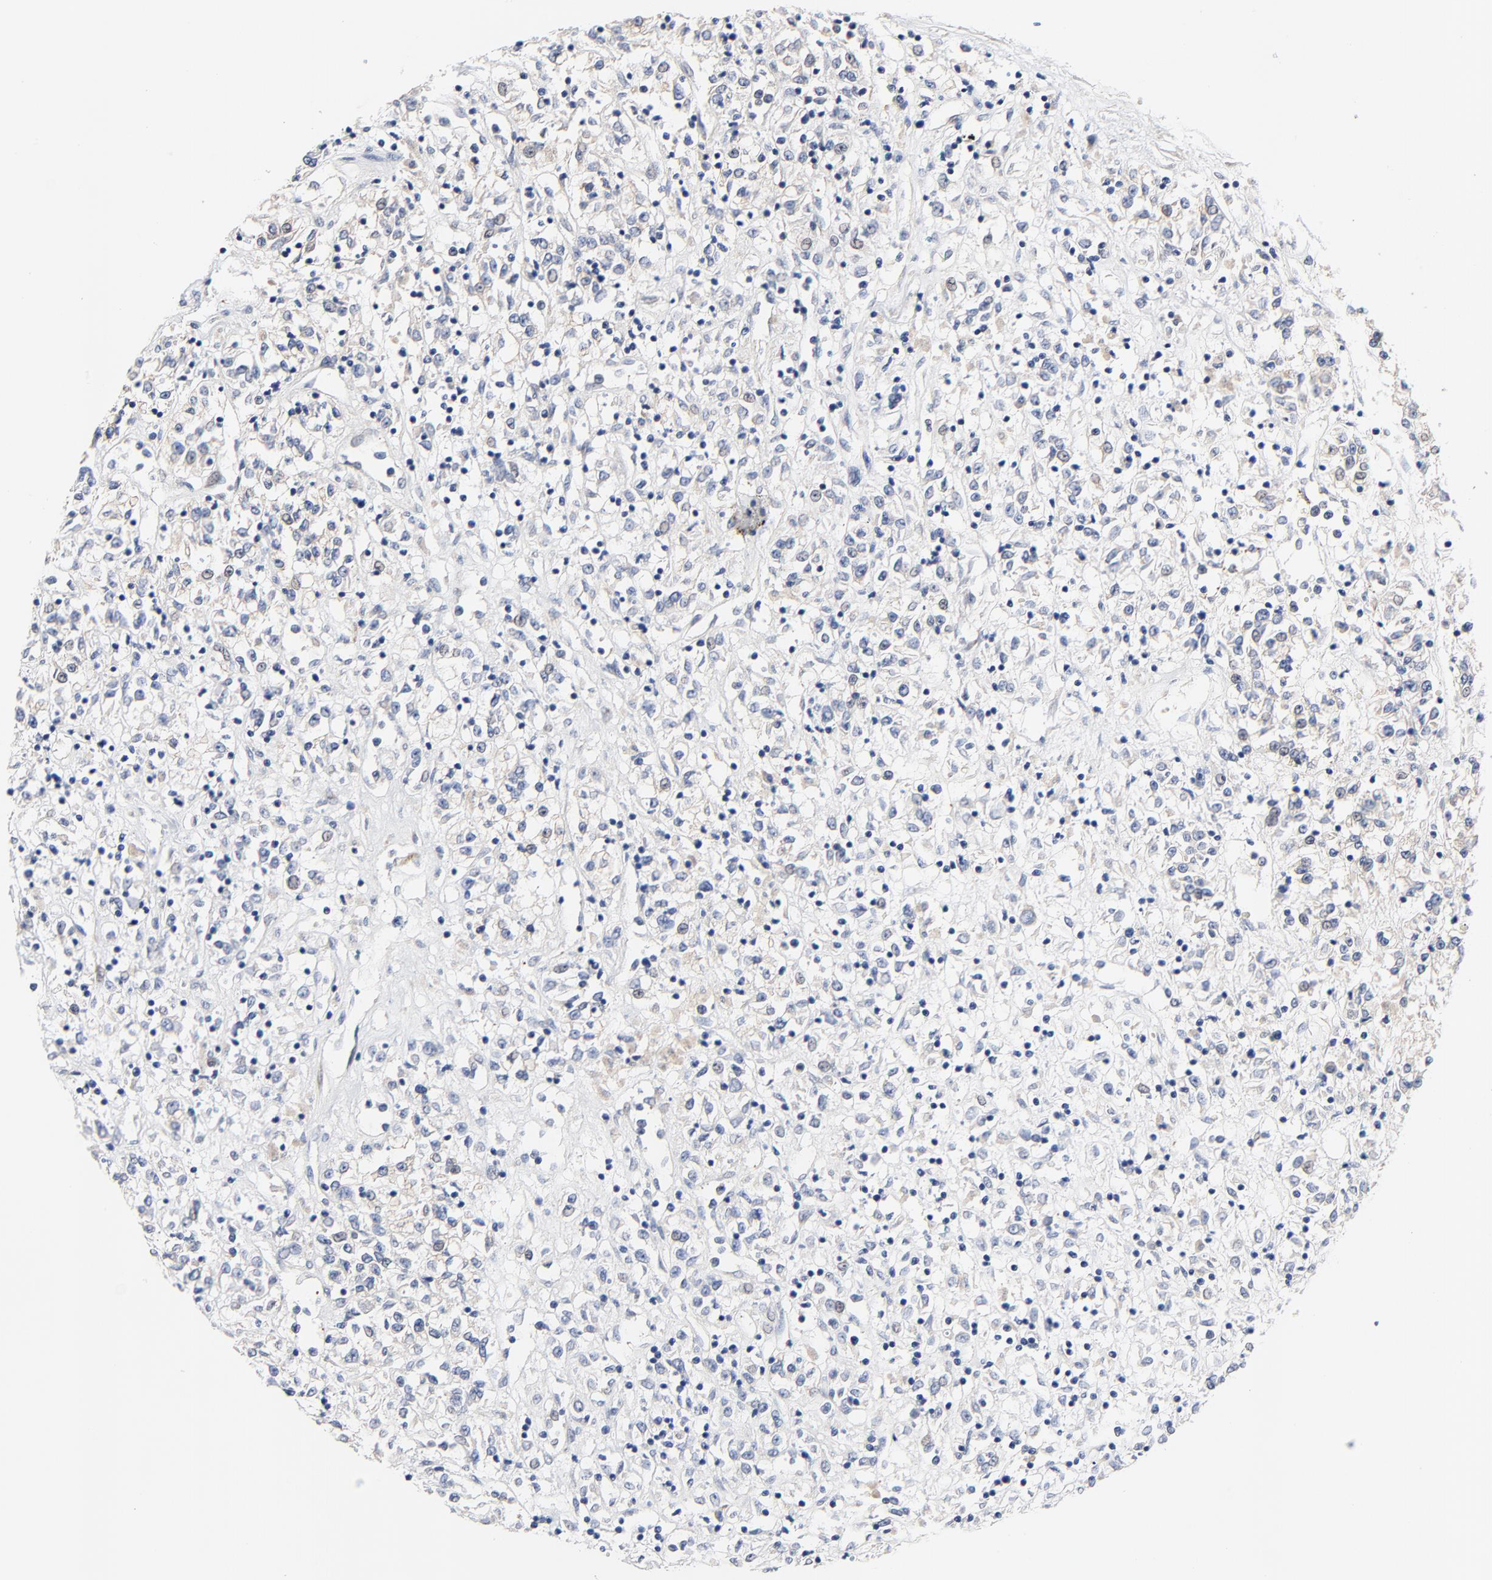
{"staining": {"intensity": "negative", "quantity": "none", "location": "none"}, "tissue": "renal cancer", "cell_type": "Tumor cells", "image_type": "cancer", "snomed": [{"axis": "morphology", "description": "Adenocarcinoma, NOS"}, {"axis": "topography", "description": "Kidney"}], "caption": "An image of human adenocarcinoma (renal) is negative for staining in tumor cells.", "gene": "VAV2", "patient": {"sex": "female", "age": 76}}